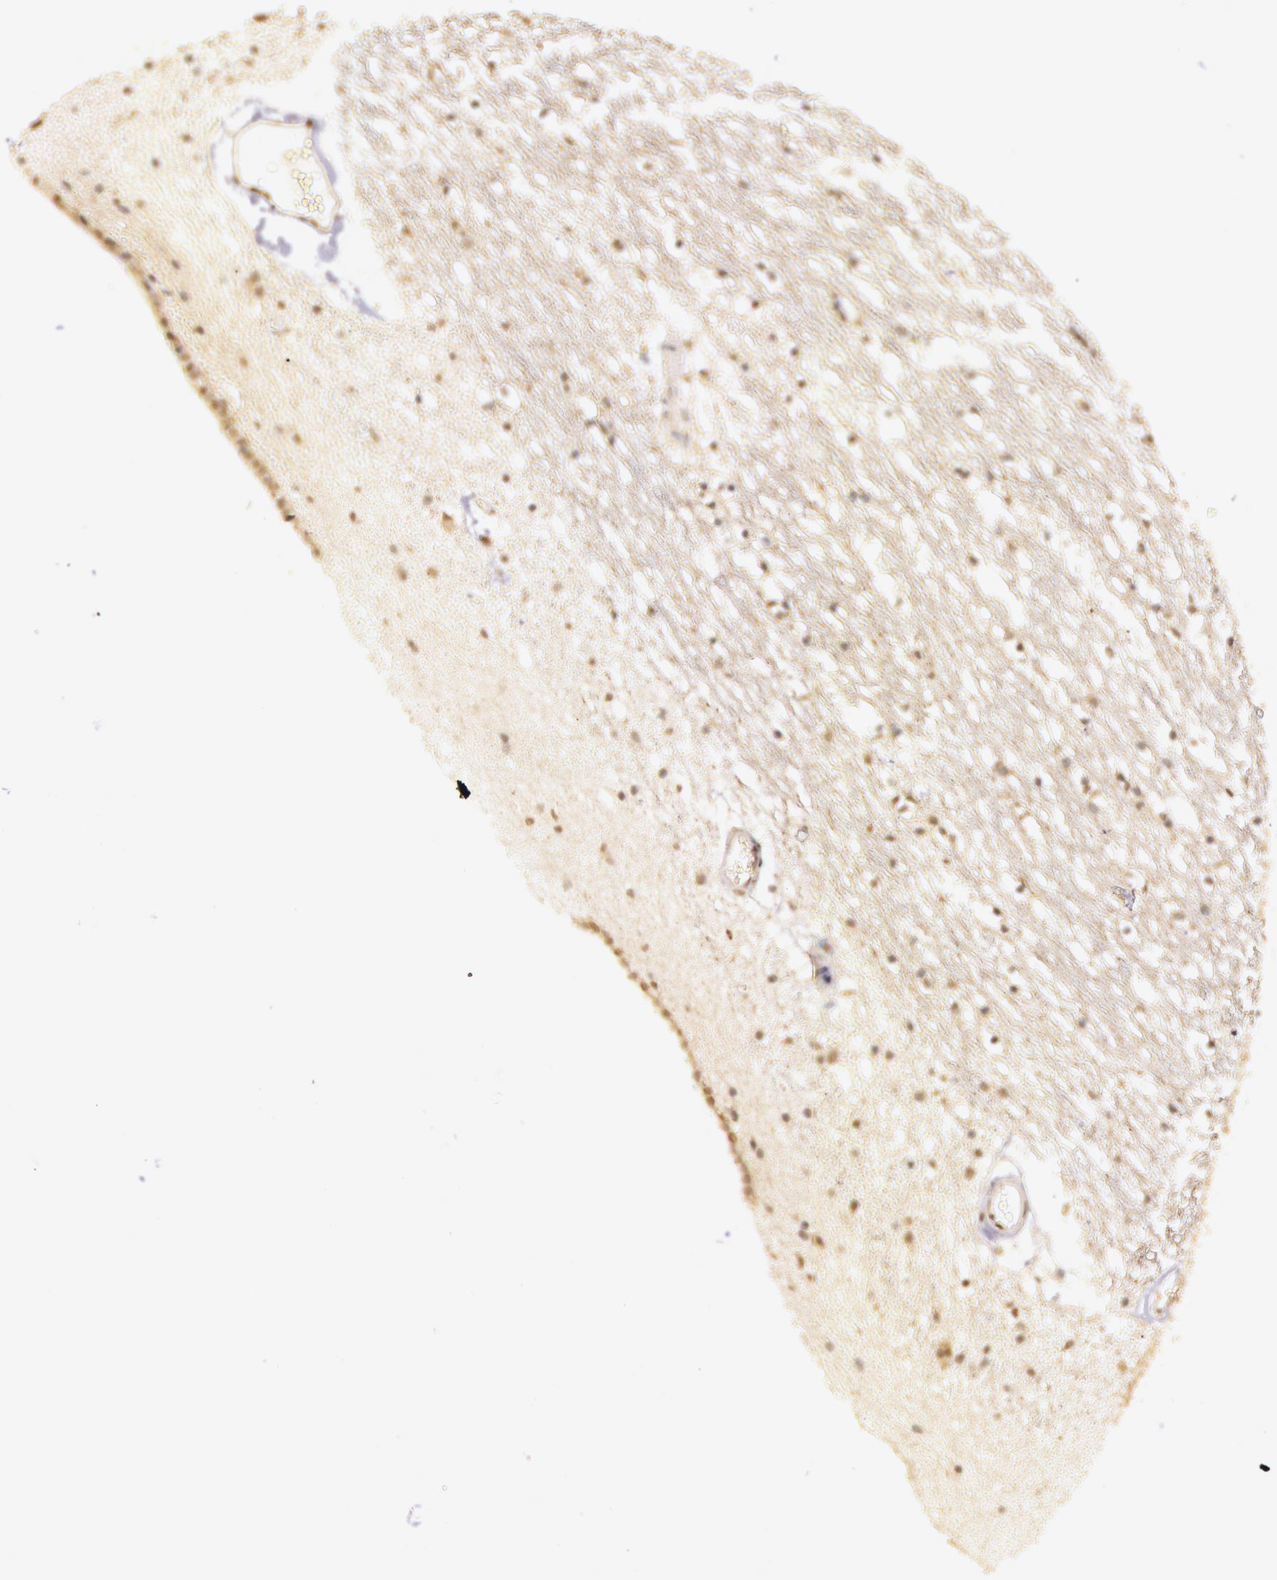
{"staining": {"intensity": "moderate", "quantity": "25%-75%", "location": "nuclear"}, "tissue": "caudate", "cell_type": "Glial cells", "image_type": "normal", "snomed": [{"axis": "morphology", "description": "Normal tissue, NOS"}, {"axis": "topography", "description": "Lateral ventricle wall"}], "caption": "The immunohistochemical stain labels moderate nuclear expression in glial cells of unremarkable caudate.", "gene": "RTL10", "patient": {"sex": "male", "age": 45}}